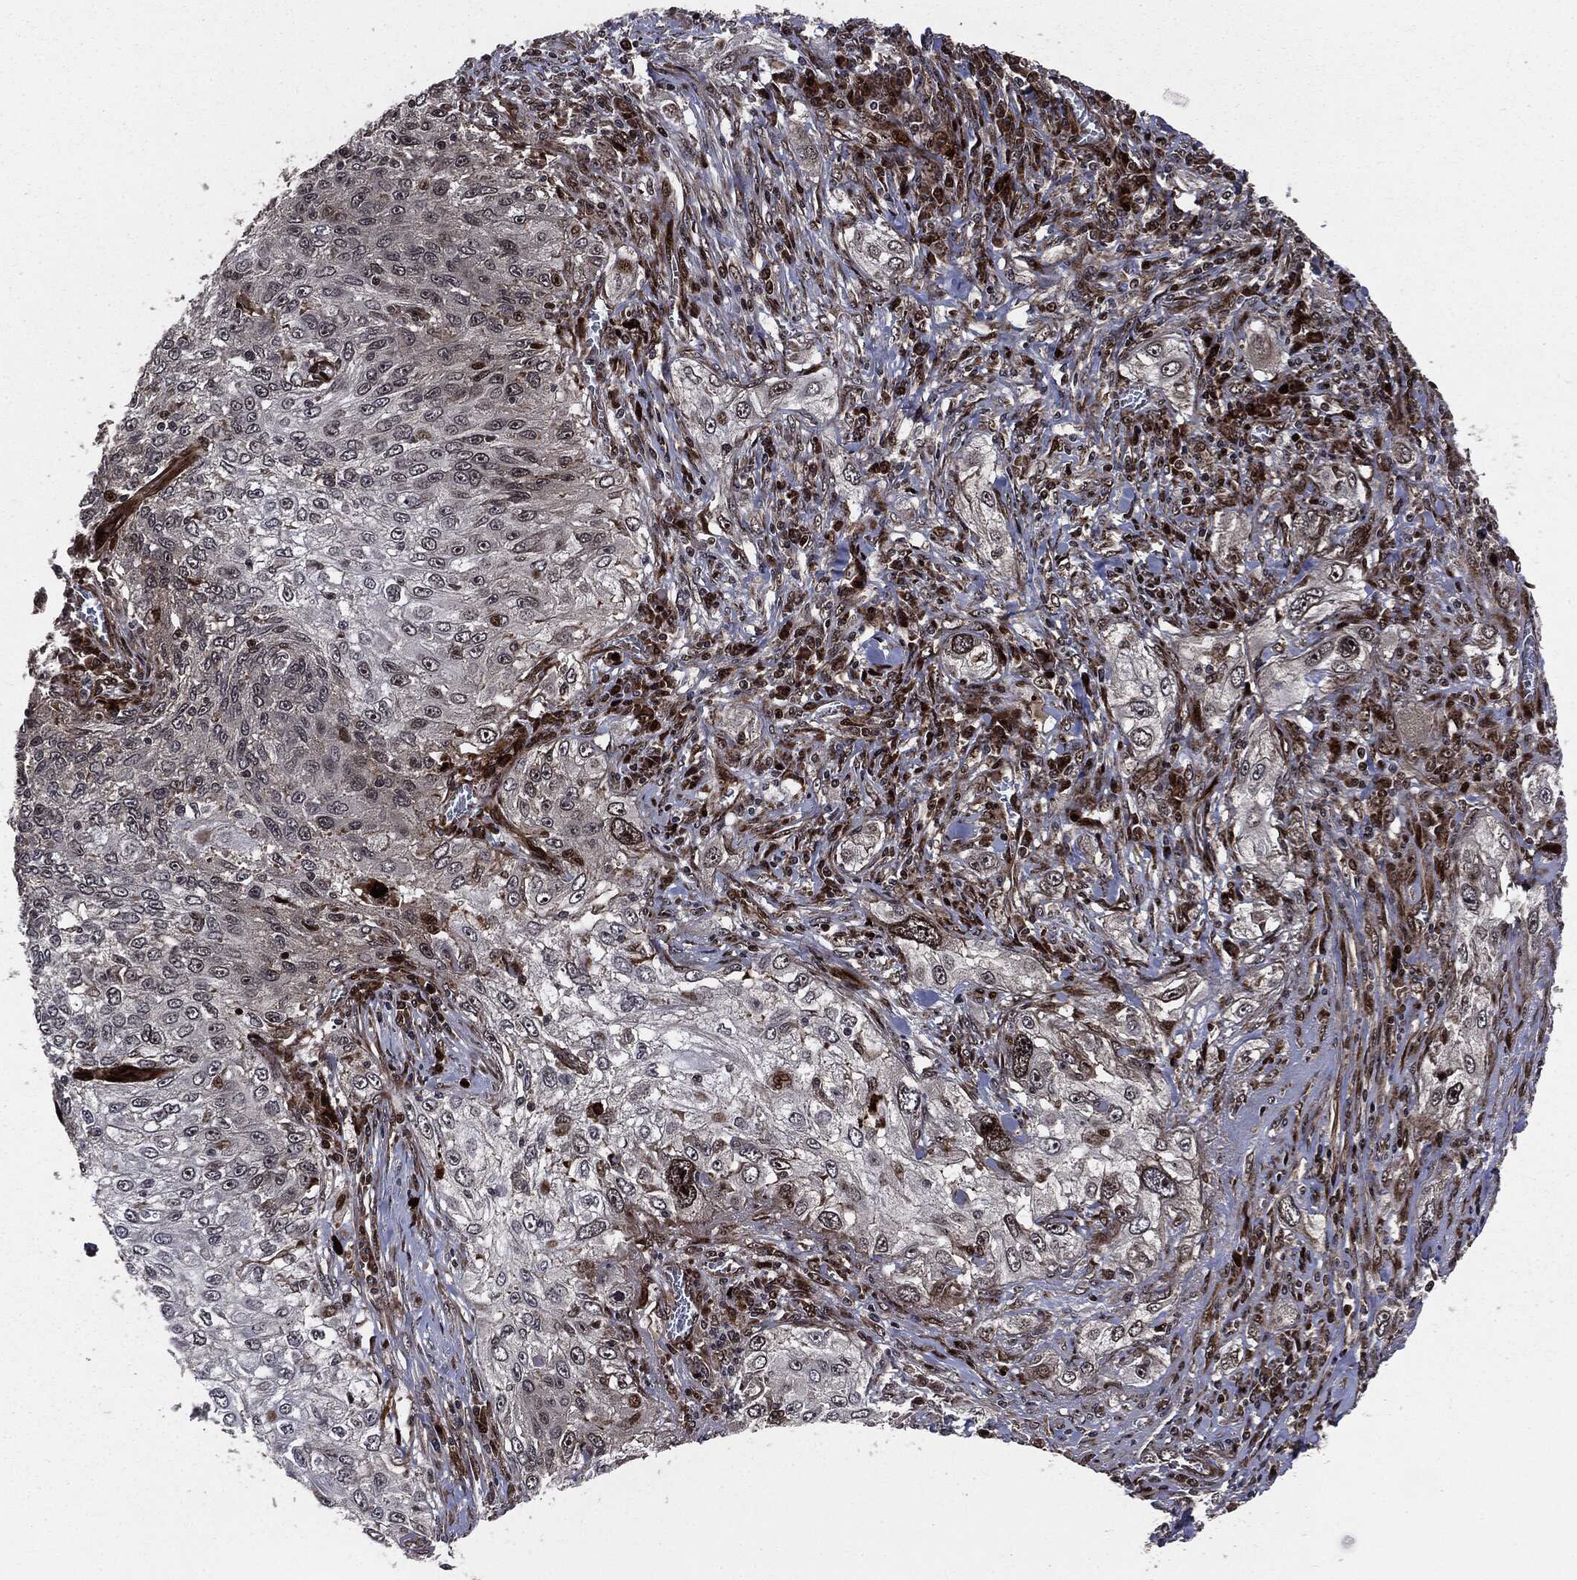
{"staining": {"intensity": "negative", "quantity": "none", "location": "none"}, "tissue": "lung cancer", "cell_type": "Tumor cells", "image_type": "cancer", "snomed": [{"axis": "morphology", "description": "Squamous cell carcinoma, NOS"}, {"axis": "topography", "description": "Lung"}], "caption": "Lung squamous cell carcinoma stained for a protein using immunohistochemistry displays no expression tumor cells.", "gene": "SMAD4", "patient": {"sex": "female", "age": 69}}